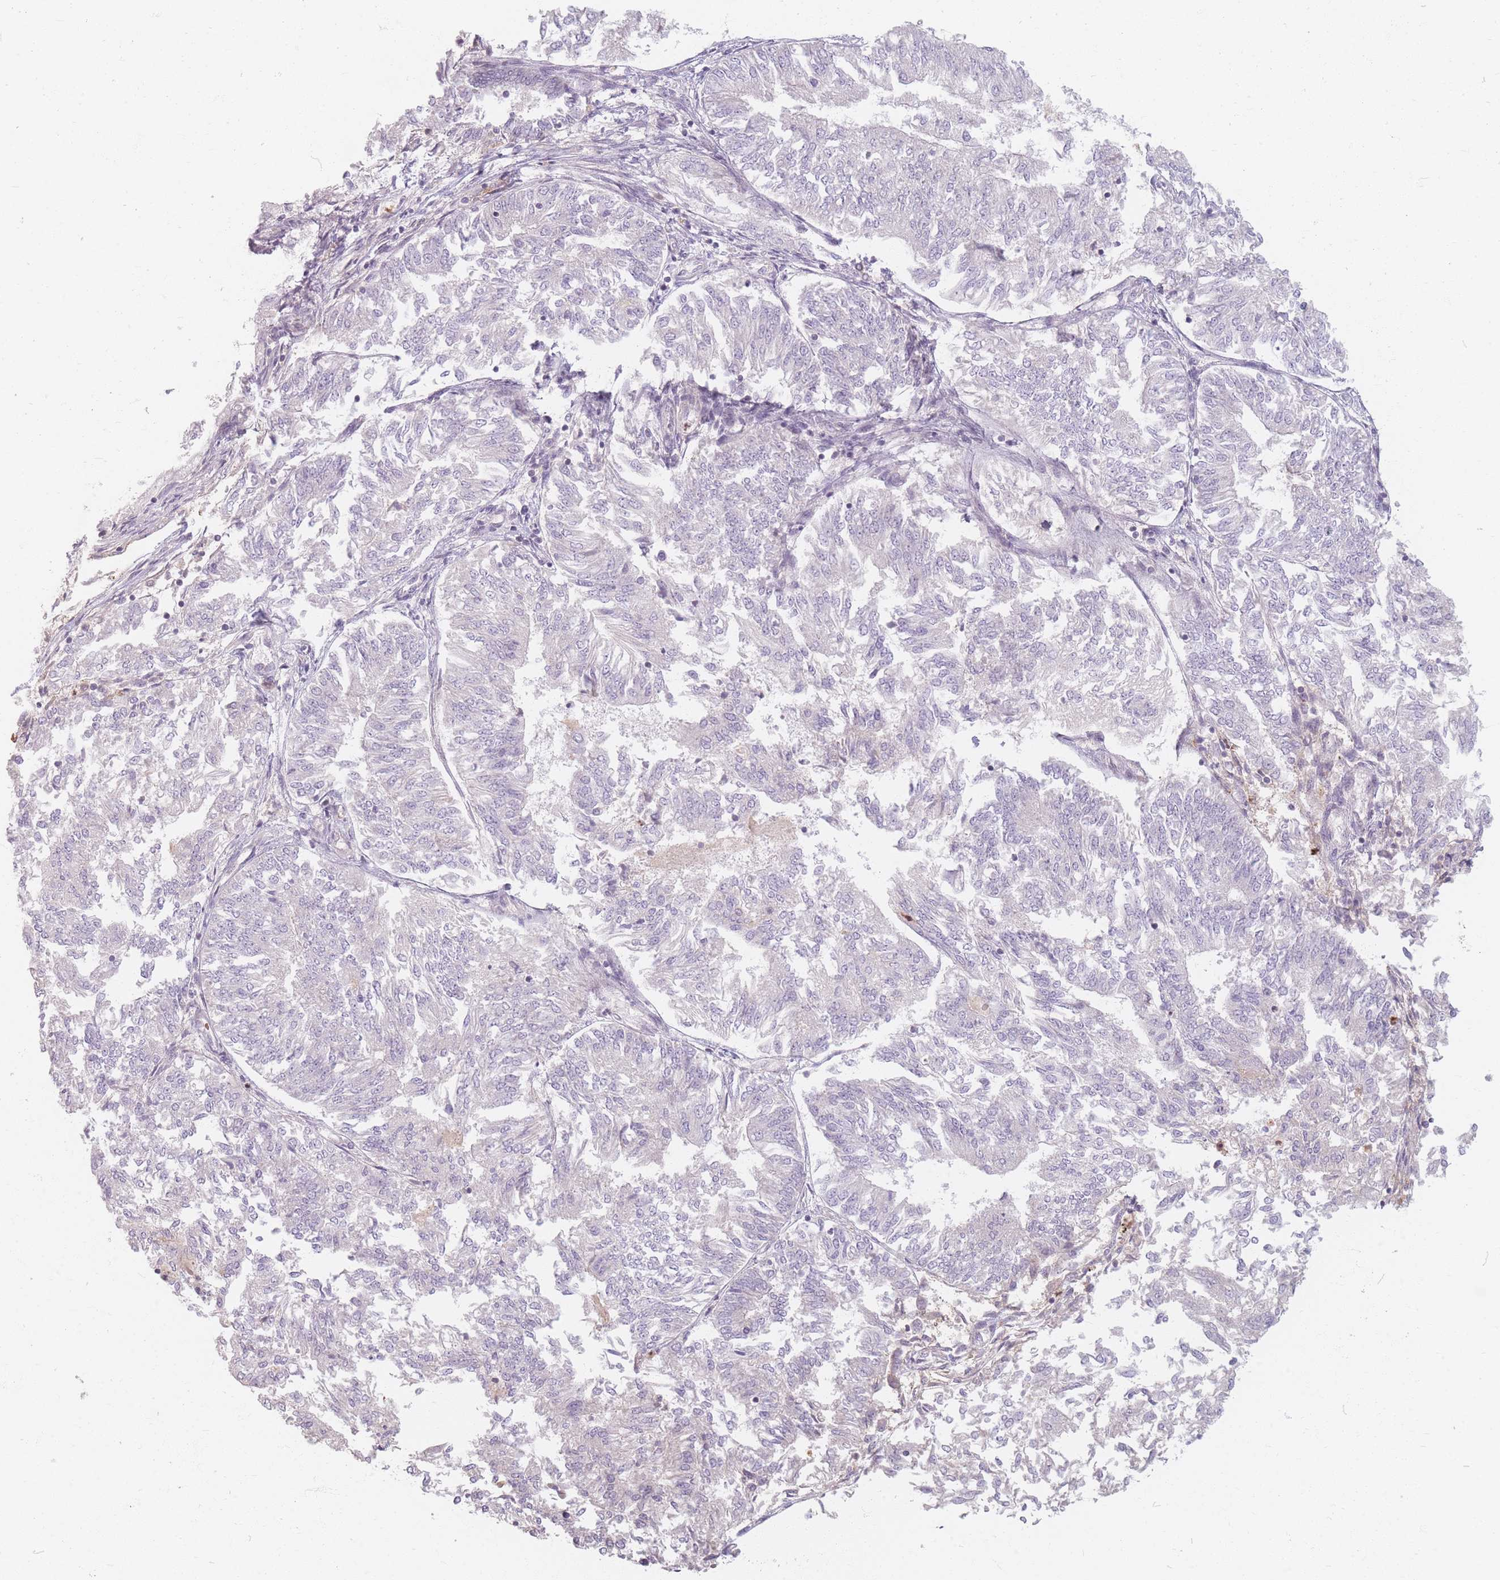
{"staining": {"intensity": "negative", "quantity": "none", "location": "none"}, "tissue": "endometrial cancer", "cell_type": "Tumor cells", "image_type": "cancer", "snomed": [{"axis": "morphology", "description": "Adenocarcinoma, NOS"}, {"axis": "topography", "description": "Endometrium"}], "caption": "Immunohistochemistry (IHC) of endometrial cancer demonstrates no positivity in tumor cells.", "gene": "CHCHD7", "patient": {"sex": "female", "age": 58}}